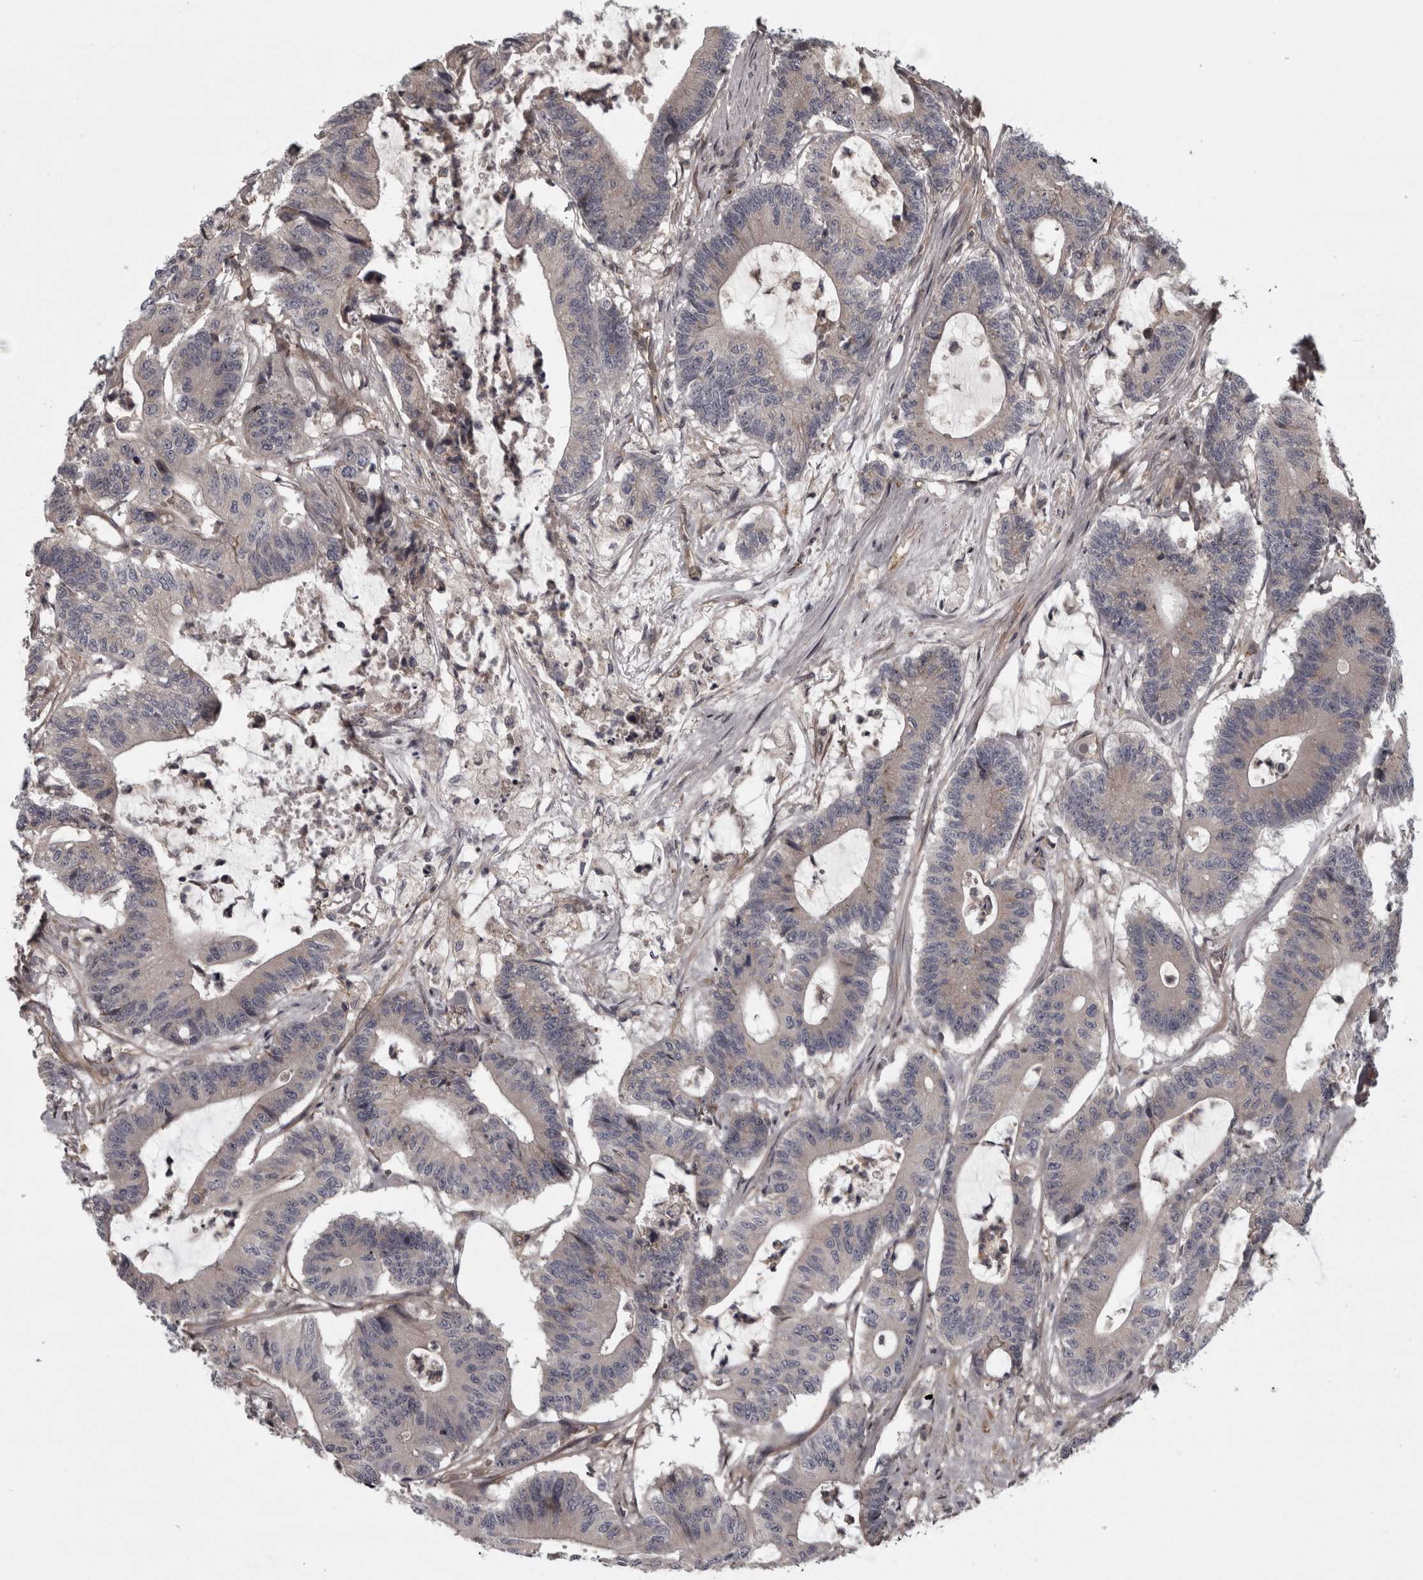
{"staining": {"intensity": "negative", "quantity": "none", "location": "none"}, "tissue": "colorectal cancer", "cell_type": "Tumor cells", "image_type": "cancer", "snomed": [{"axis": "morphology", "description": "Adenocarcinoma, NOS"}, {"axis": "topography", "description": "Colon"}], "caption": "High magnification brightfield microscopy of colorectal cancer (adenocarcinoma) stained with DAB (brown) and counterstained with hematoxylin (blue): tumor cells show no significant expression.", "gene": "RSU1", "patient": {"sex": "female", "age": 84}}